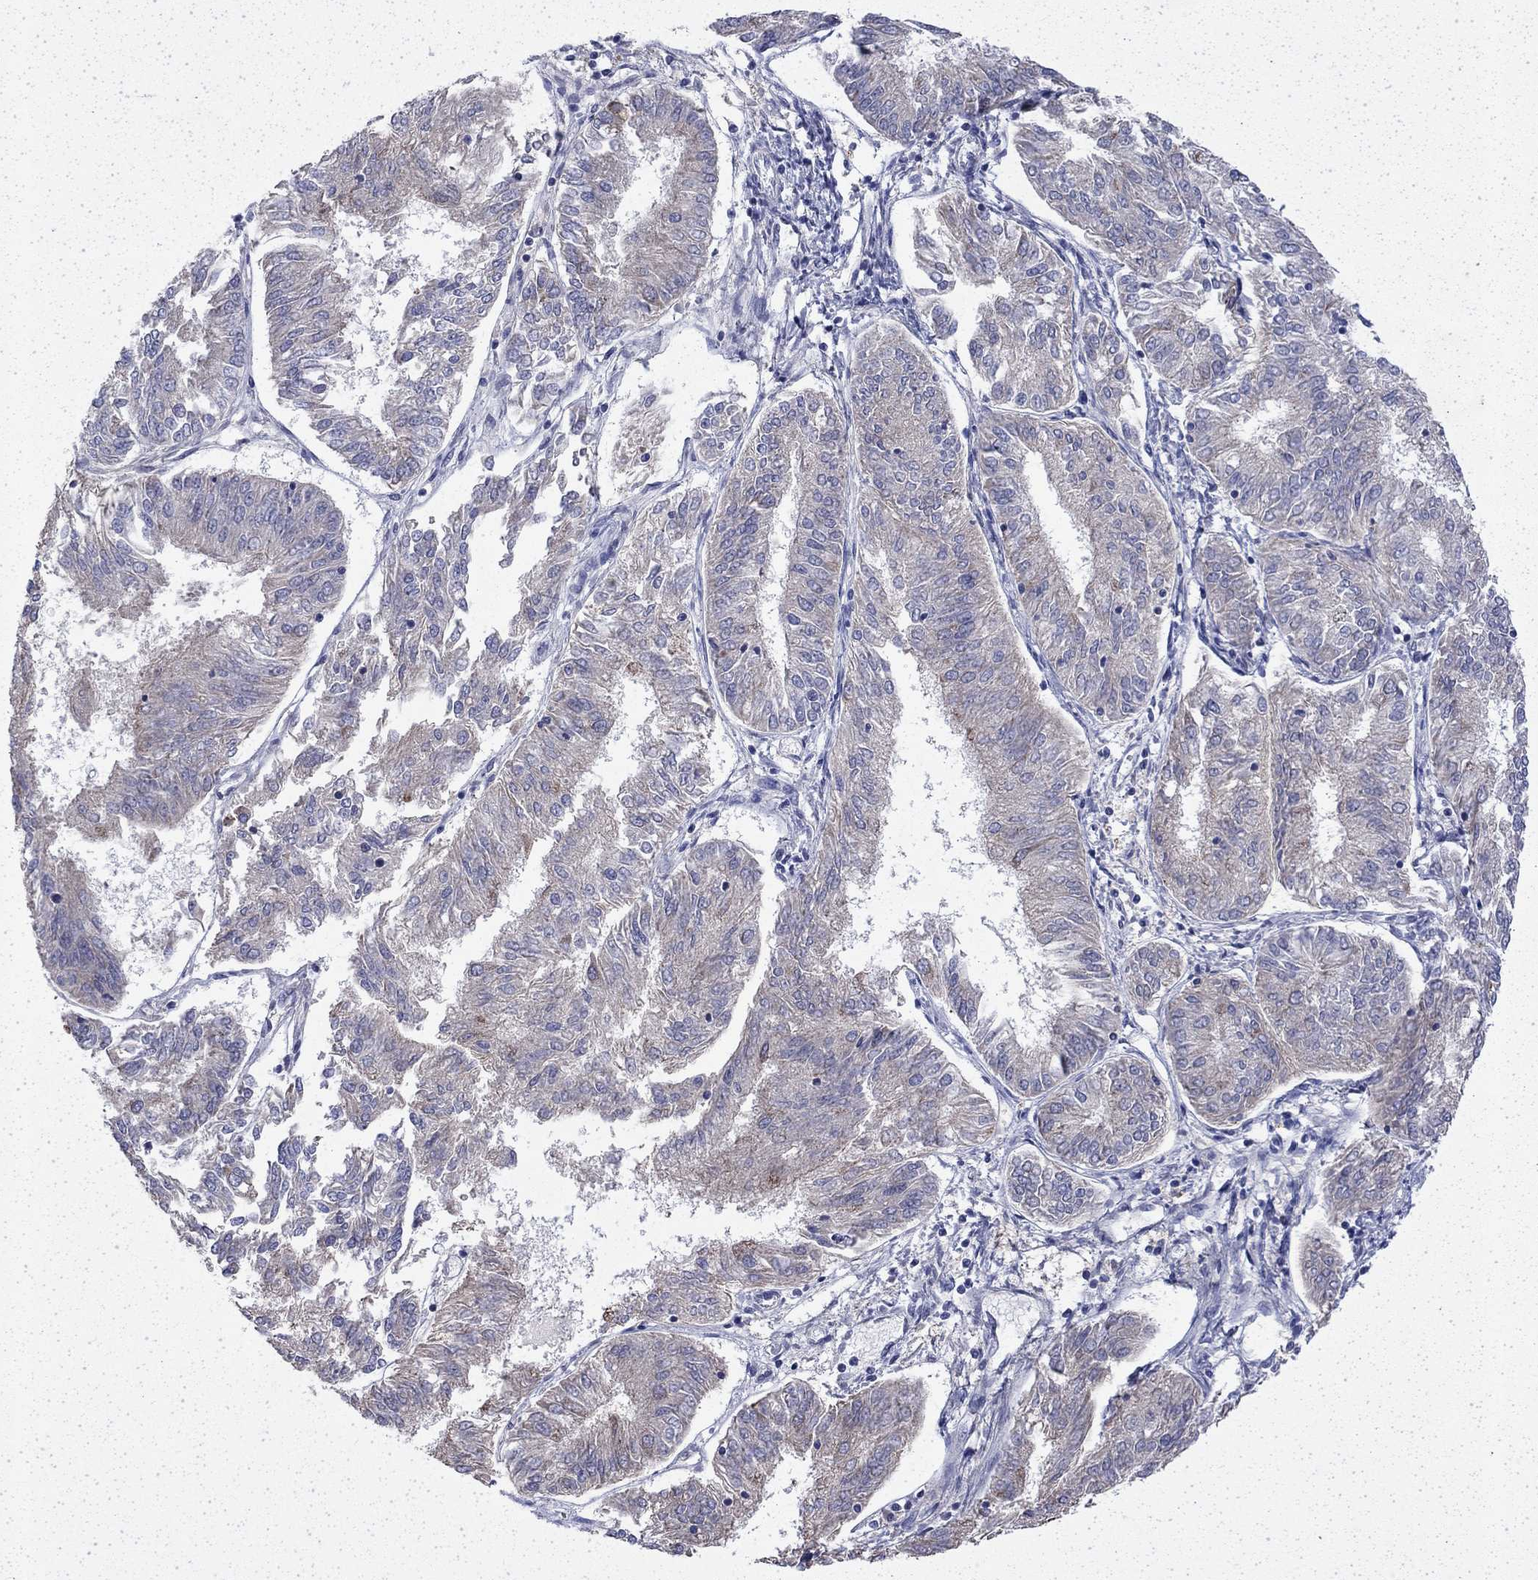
{"staining": {"intensity": "negative", "quantity": "none", "location": "none"}, "tissue": "endometrial cancer", "cell_type": "Tumor cells", "image_type": "cancer", "snomed": [{"axis": "morphology", "description": "Adenocarcinoma, NOS"}, {"axis": "topography", "description": "Endometrium"}], "caption": "IHC histopathology image of neoplastic tissue: human adenocarcinoma (endometrial) stained with DAB displays no significant protein staining in tumor cells.", "gene": "DTNA", "patient": {"sex": "female", "age": 58}}